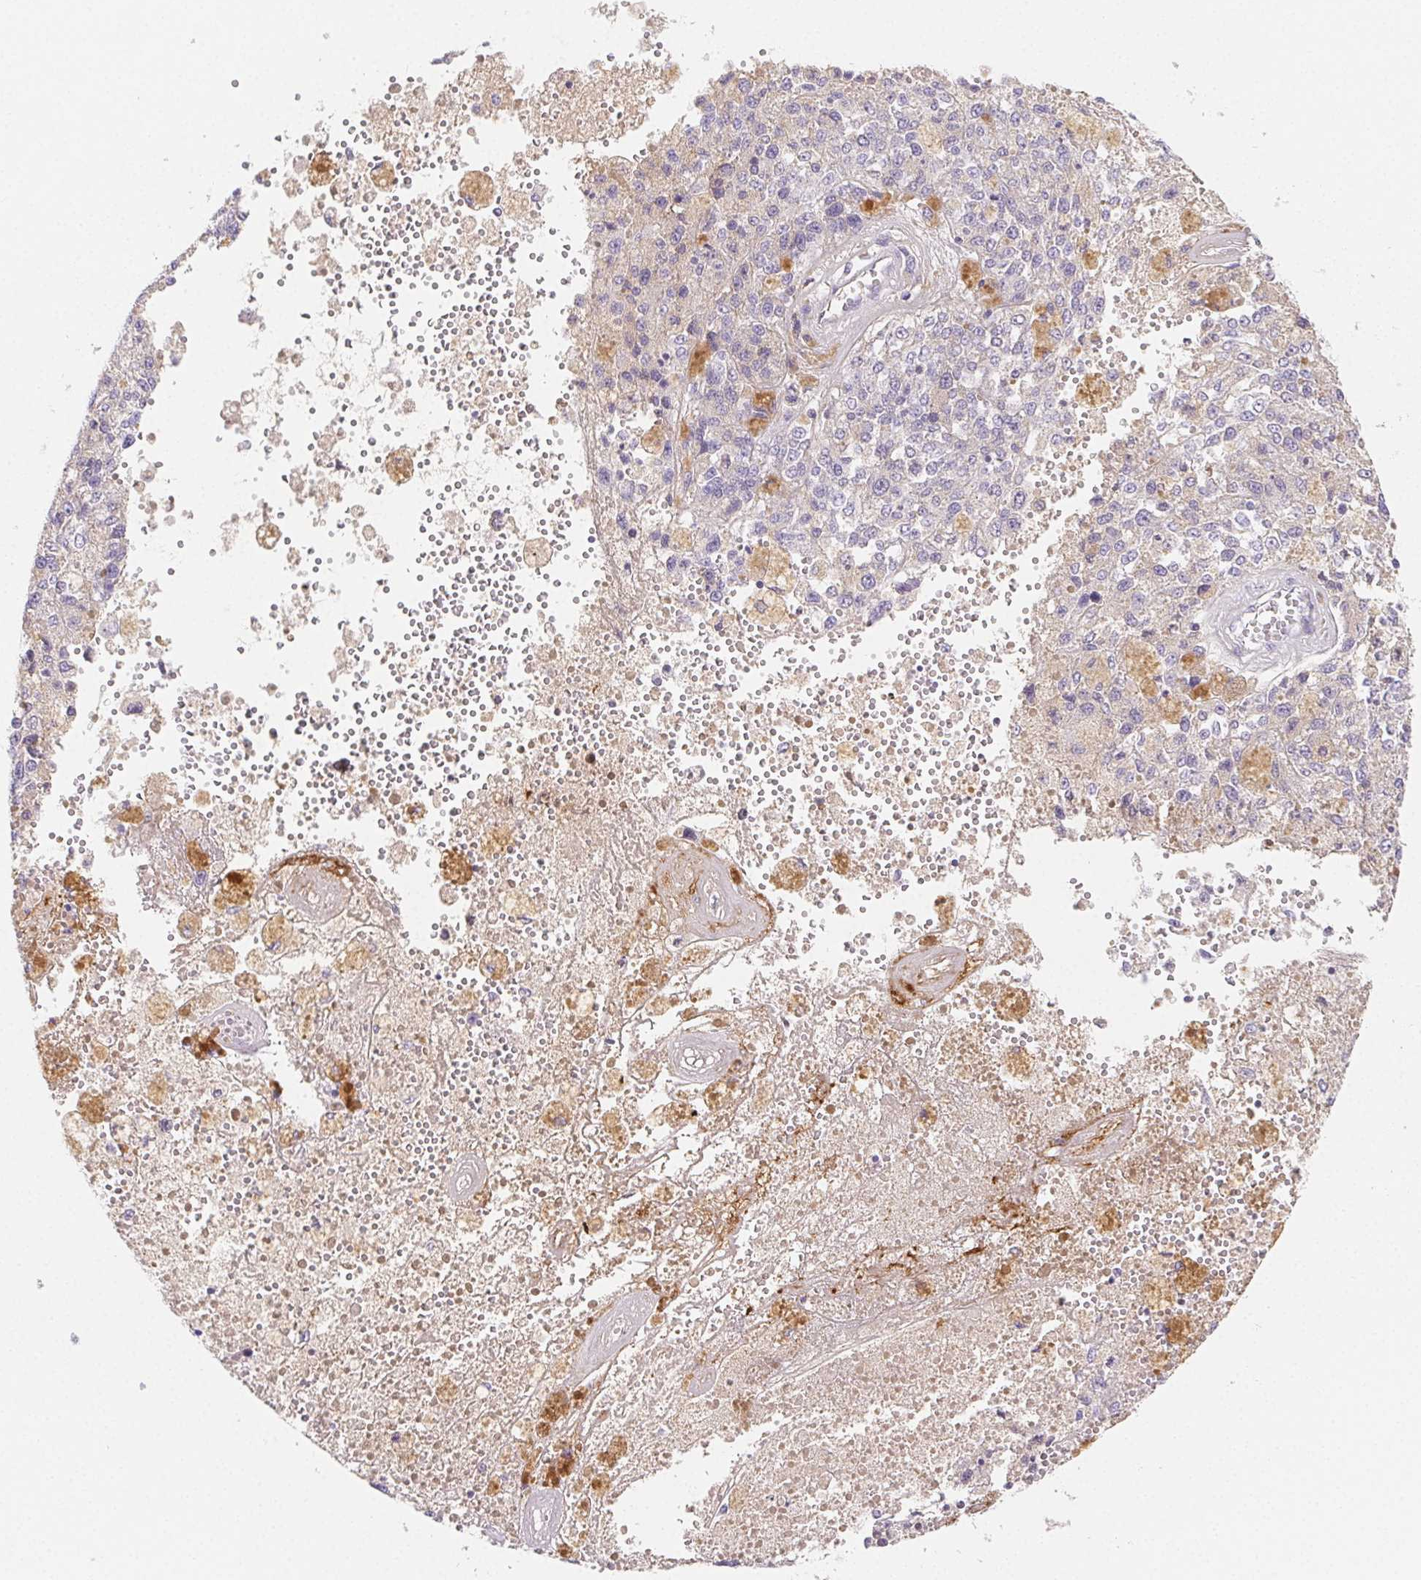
{"staining": {"intensity": "negative", "quantity": "none", "location": "none"}, "tissue": "melanoma", "cell_type": "Tumor cells", "image_type": "cancer", "snomed": [{"axis": "morphology", "description": "Malignant melanoma, Metastatic site"}, {"axis": "topography", "description": "Lymph node"}], "caption": "An immunohistochemistry (IHC) photomicrograph of malignant melanoma (metastatic site) is shown. There is no staining in tumor cells of malignant melanoma (metastatic site).", "gene": "ITIH2", "patient": {"sex": "female", "age": 64}}